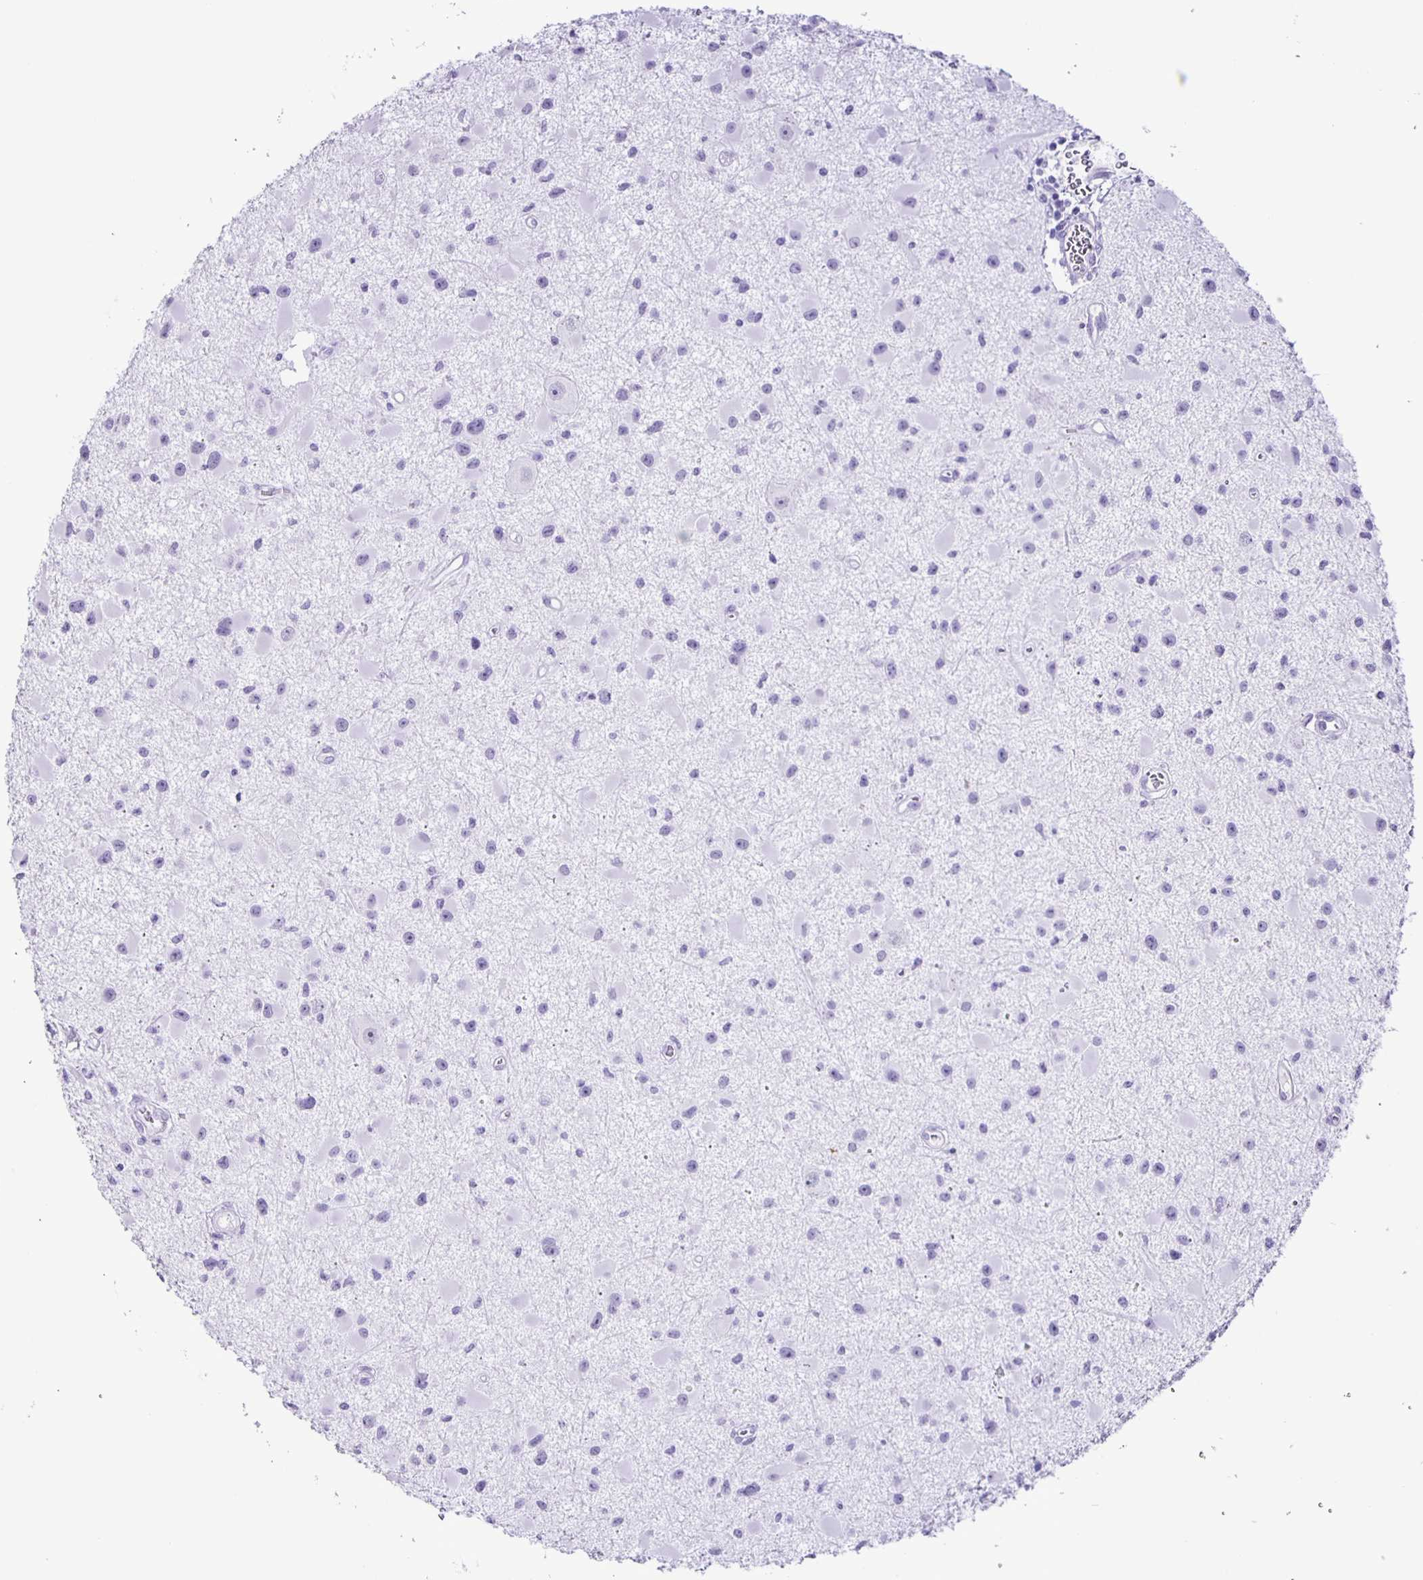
{"staining": {"intensity": "negative", "quantity": "none", "location": "none"}, "tissue": "glioma", "cell_type": "Tumor cells", "image_type": "cancer", "snomed": [{"axis": "morphology", "description": "Glioma, malignant, High grade"}, {"axis": "topography", "description": "Brain"}], "caption": "Immunohistochemistry (IHC) micrograph of malignant glioma (high-grade) stained for a protein (brown), which displays no staining in tumor cells.", "gene": "EZHIP", "patient": {"sex": "male", "age": 54}}